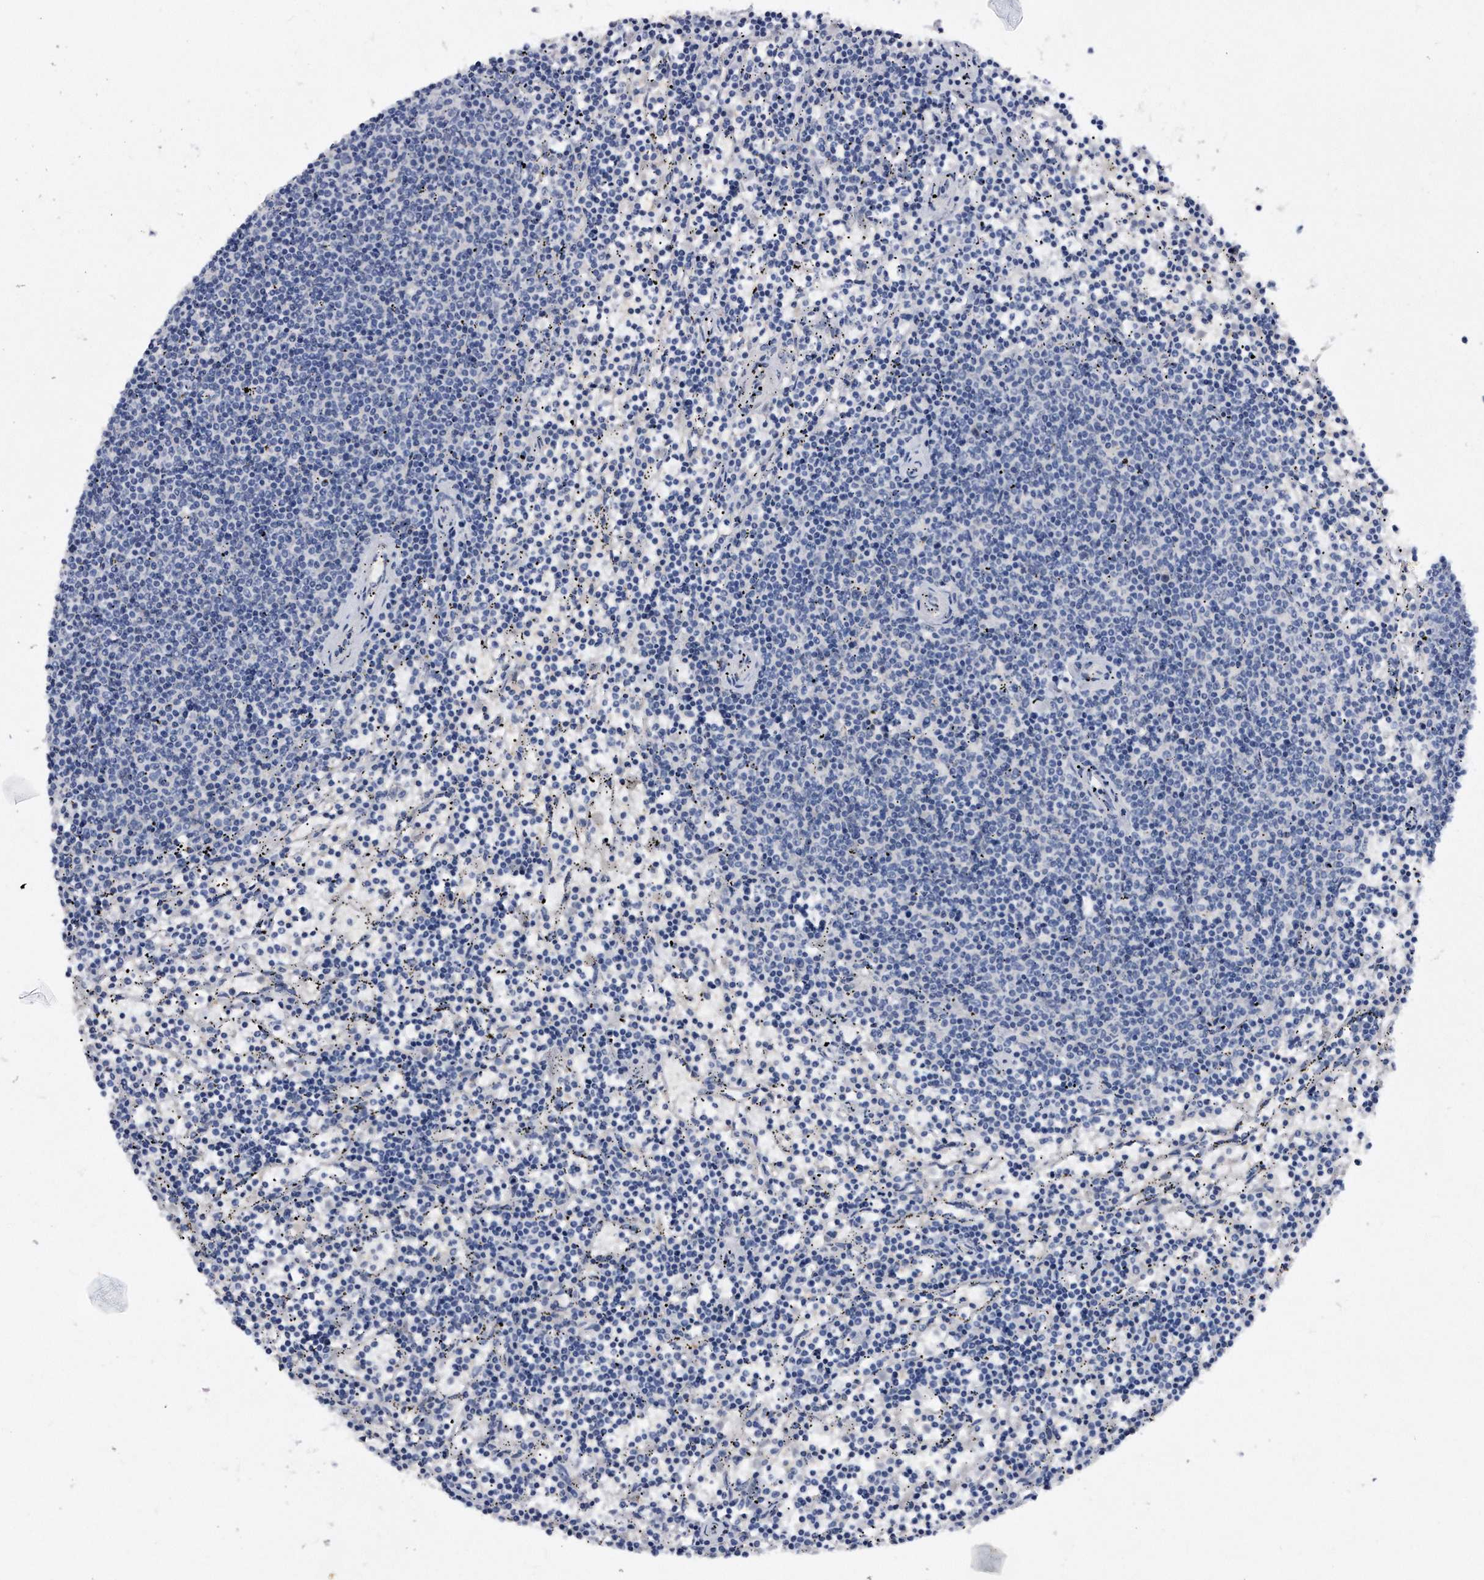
{"staining": {"intensity": "negative", "quantity": "none", "location": "none"}, "tissue": "lymphoma", "cell_type": "Tumor cells", "image_type": "cancer", "snomed": [{"axis": "morphology", "description": "Malignant lymphoma, non-Hodgkin's type, Low grade"}, {"axis": "topography", "description": "Spleen"}], "caption": "A histopathology image of human malignant lymphoma, non-Hodgkin's type (low-grade) is negative for staining in tumor cells. (Brightfield microscopy of DAB IHC at high magnification).", "gene": "ASNS", "patient": {"sex": "female", "age": 50}}